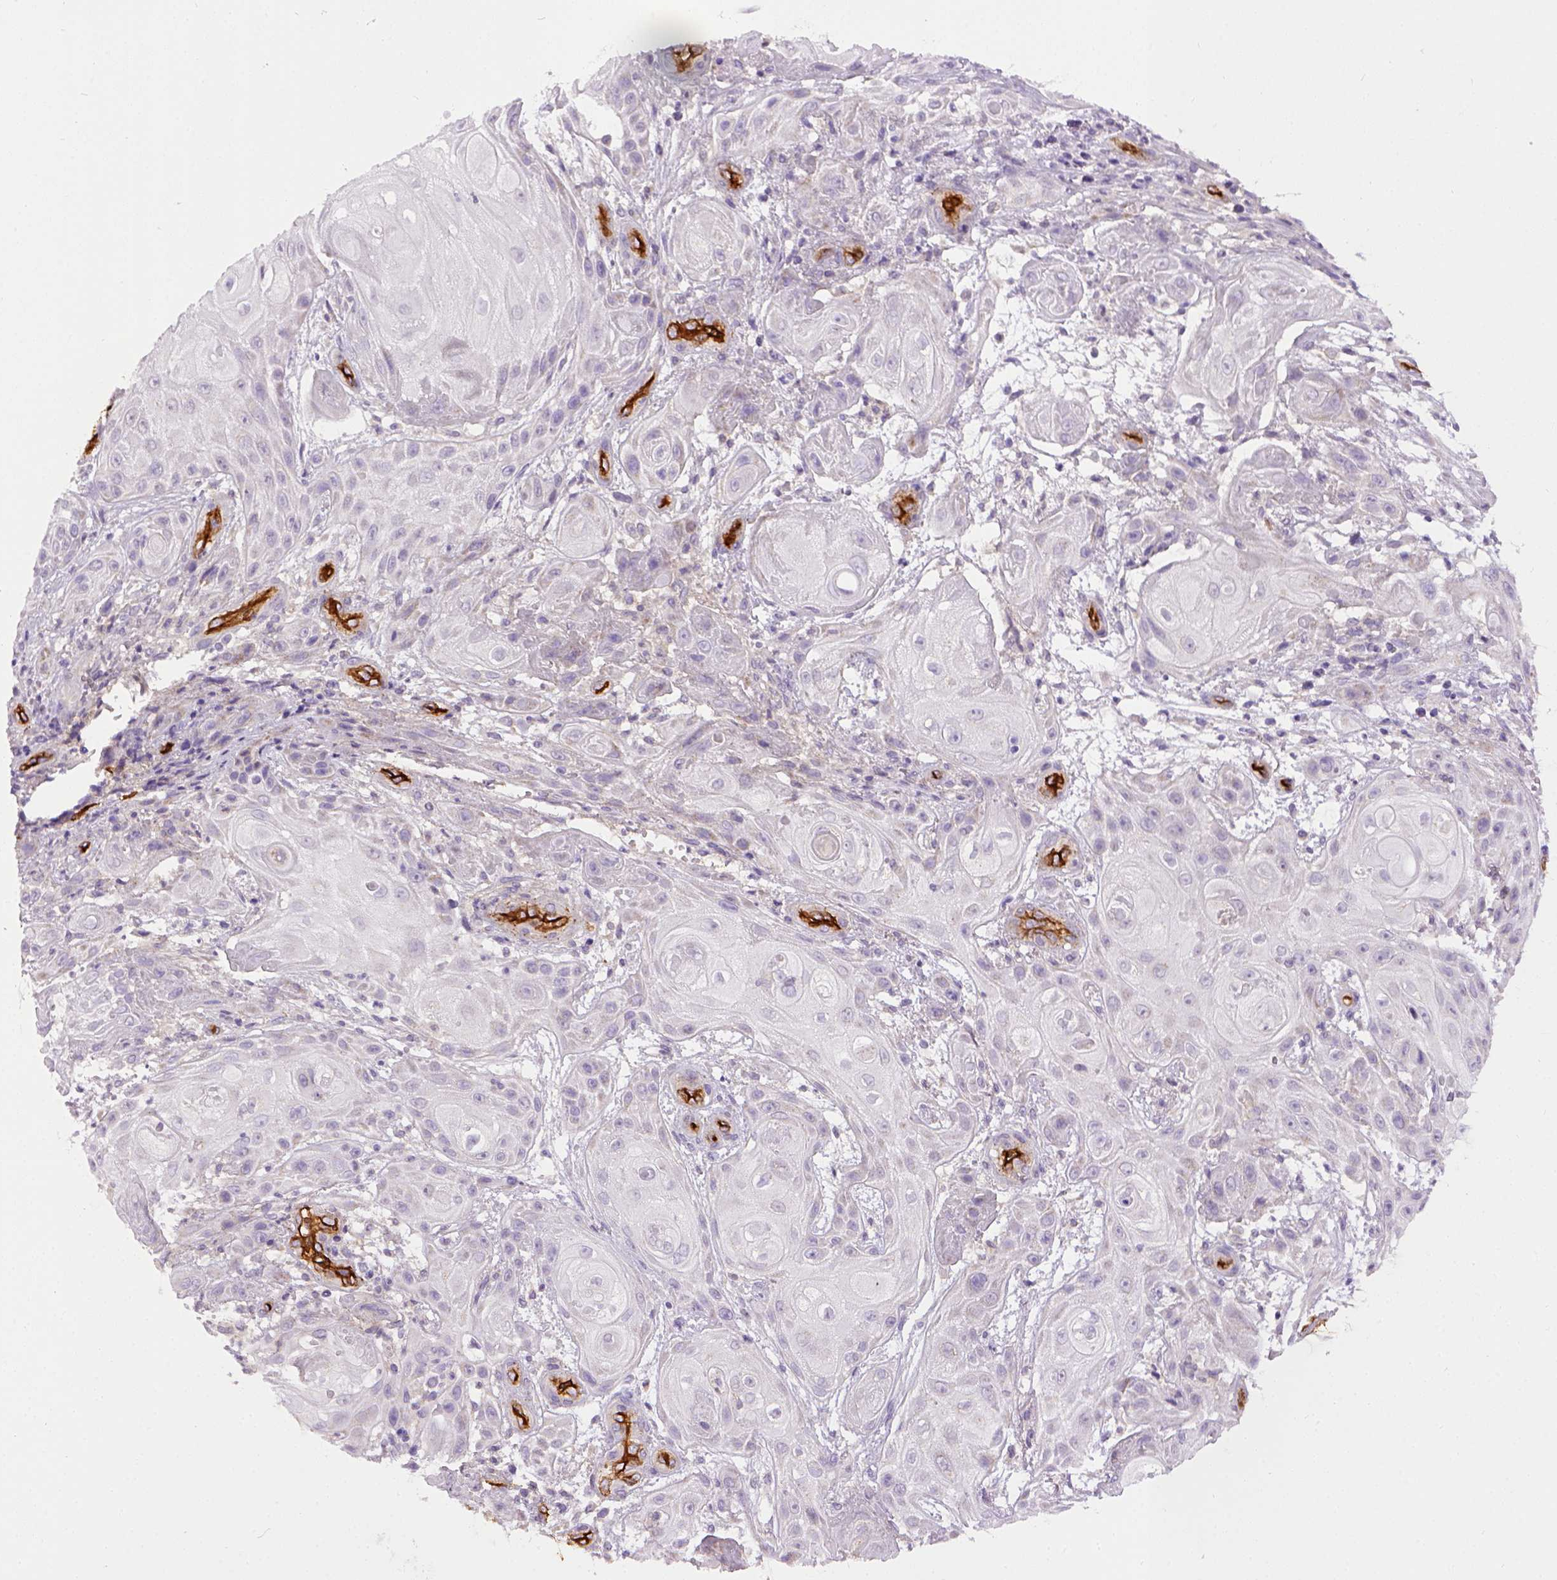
{"staining": {"intensity": "negative", "quantity": "none", "location": "none"}, "tissue": "skin cancer", "cell_type": "Tumor cells", "image_type": "cancer", "snomed": [{"axis": "morphology", "description": "Squamous cell carcinoma, NOS"}, {"axis": "topography", "description": "Skin"}], "caption": "Human skin squamous cell carcinoma stained for a protein using IHC exhibits no staining in tumor cells.", "gene": "ENG", "patient": {"sex": "male", "age": 62}}